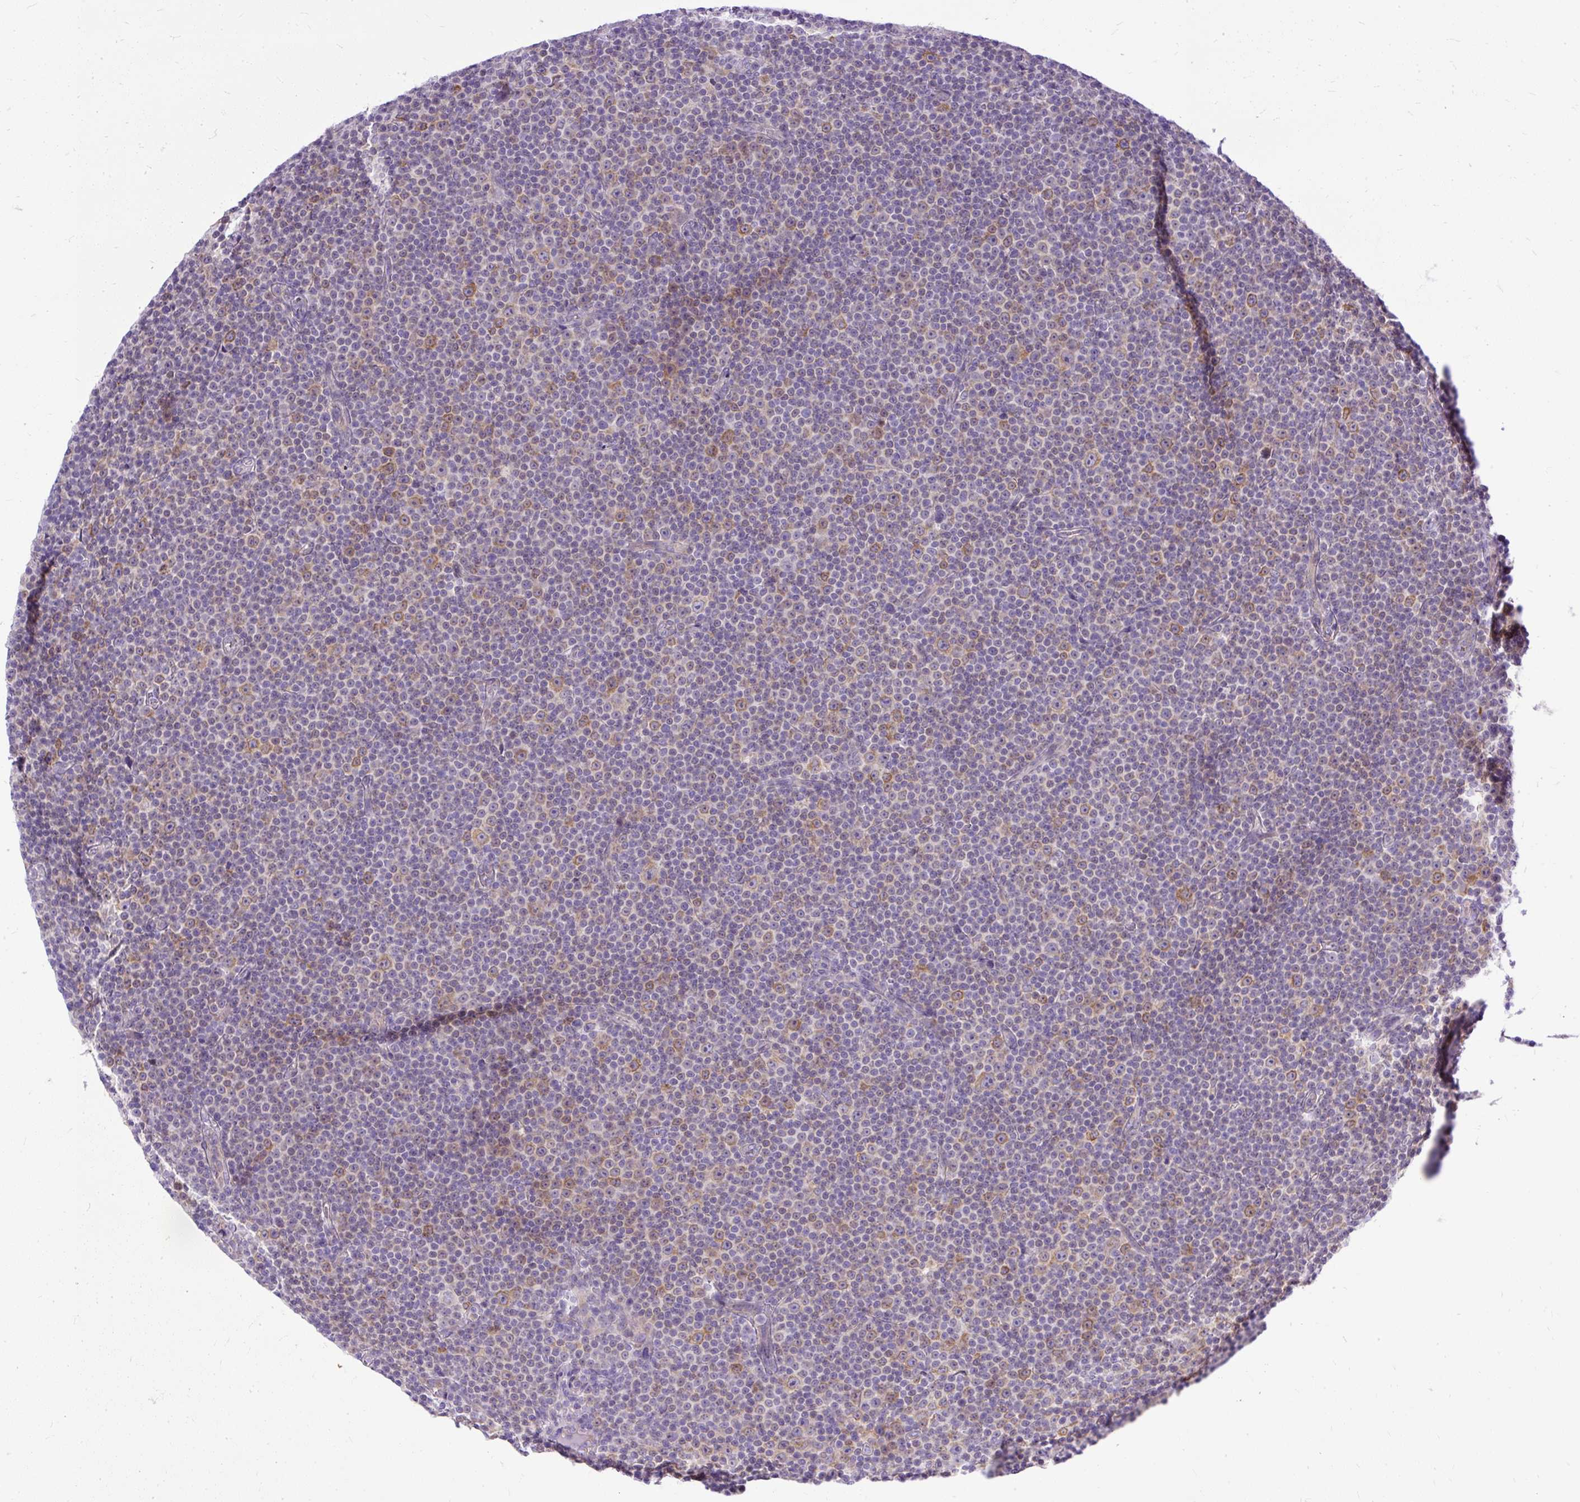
{"staining": {"intensity": "moderate", "quantity": "<25%", "location": "cytoplasmic/membranous"}, "tissue": "lymphoma", "cell_type": "Tumor cells", "image_type": "cancer", "snomed": [{"axis": "morphology", "description": "Malignant lymphoma, non-Hodgkin's type, Low grade"}, {"axis": "topography", "description": "Lymph node"}], "caption": "Brown immunohistochemical staining in lymphoma shows moderate cytoplasmic/membranous staining in approximately <25% of tumor cells.", "gene": "AMFR", "patient": {"sex": "female", "age": 67}}